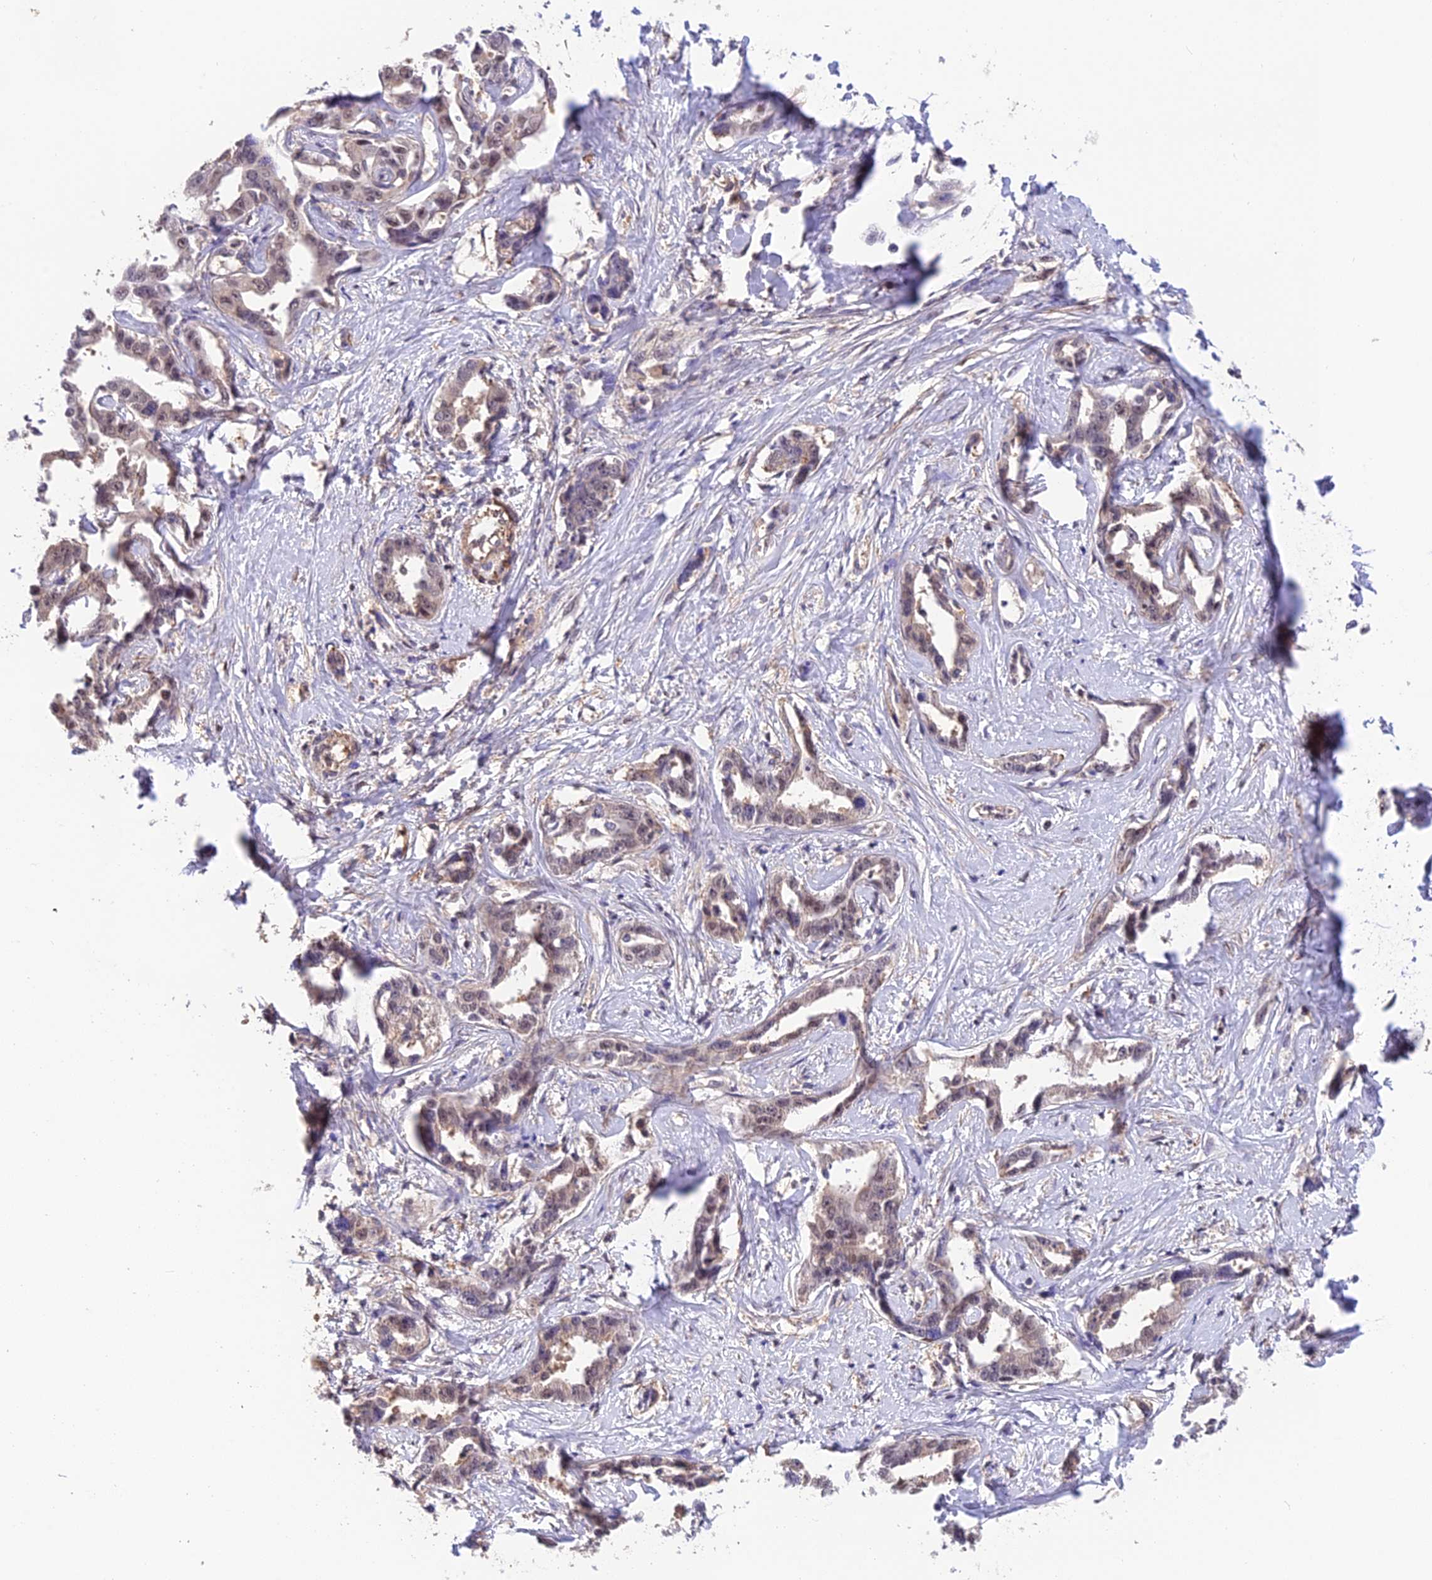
{"staining": {"intensity": "weak", "quantity": "<25%", "location": "nuclear"}, "tissue": "liver cancer", "cell_type": "Tumor cells", "image_type": "cancer", "snomed": [{"axis": "morphology", "description": "Cholangiocarcinoma"}, {"axis": "topography", "description": "Liver"}], "caption": "Liver cancer (cholangiocarcinoma) was stained to show a protein in brown. There is no significant expression in tumor cells.", "gene": "PSMB3", "patient": {"sex": "male", "age": 59}}